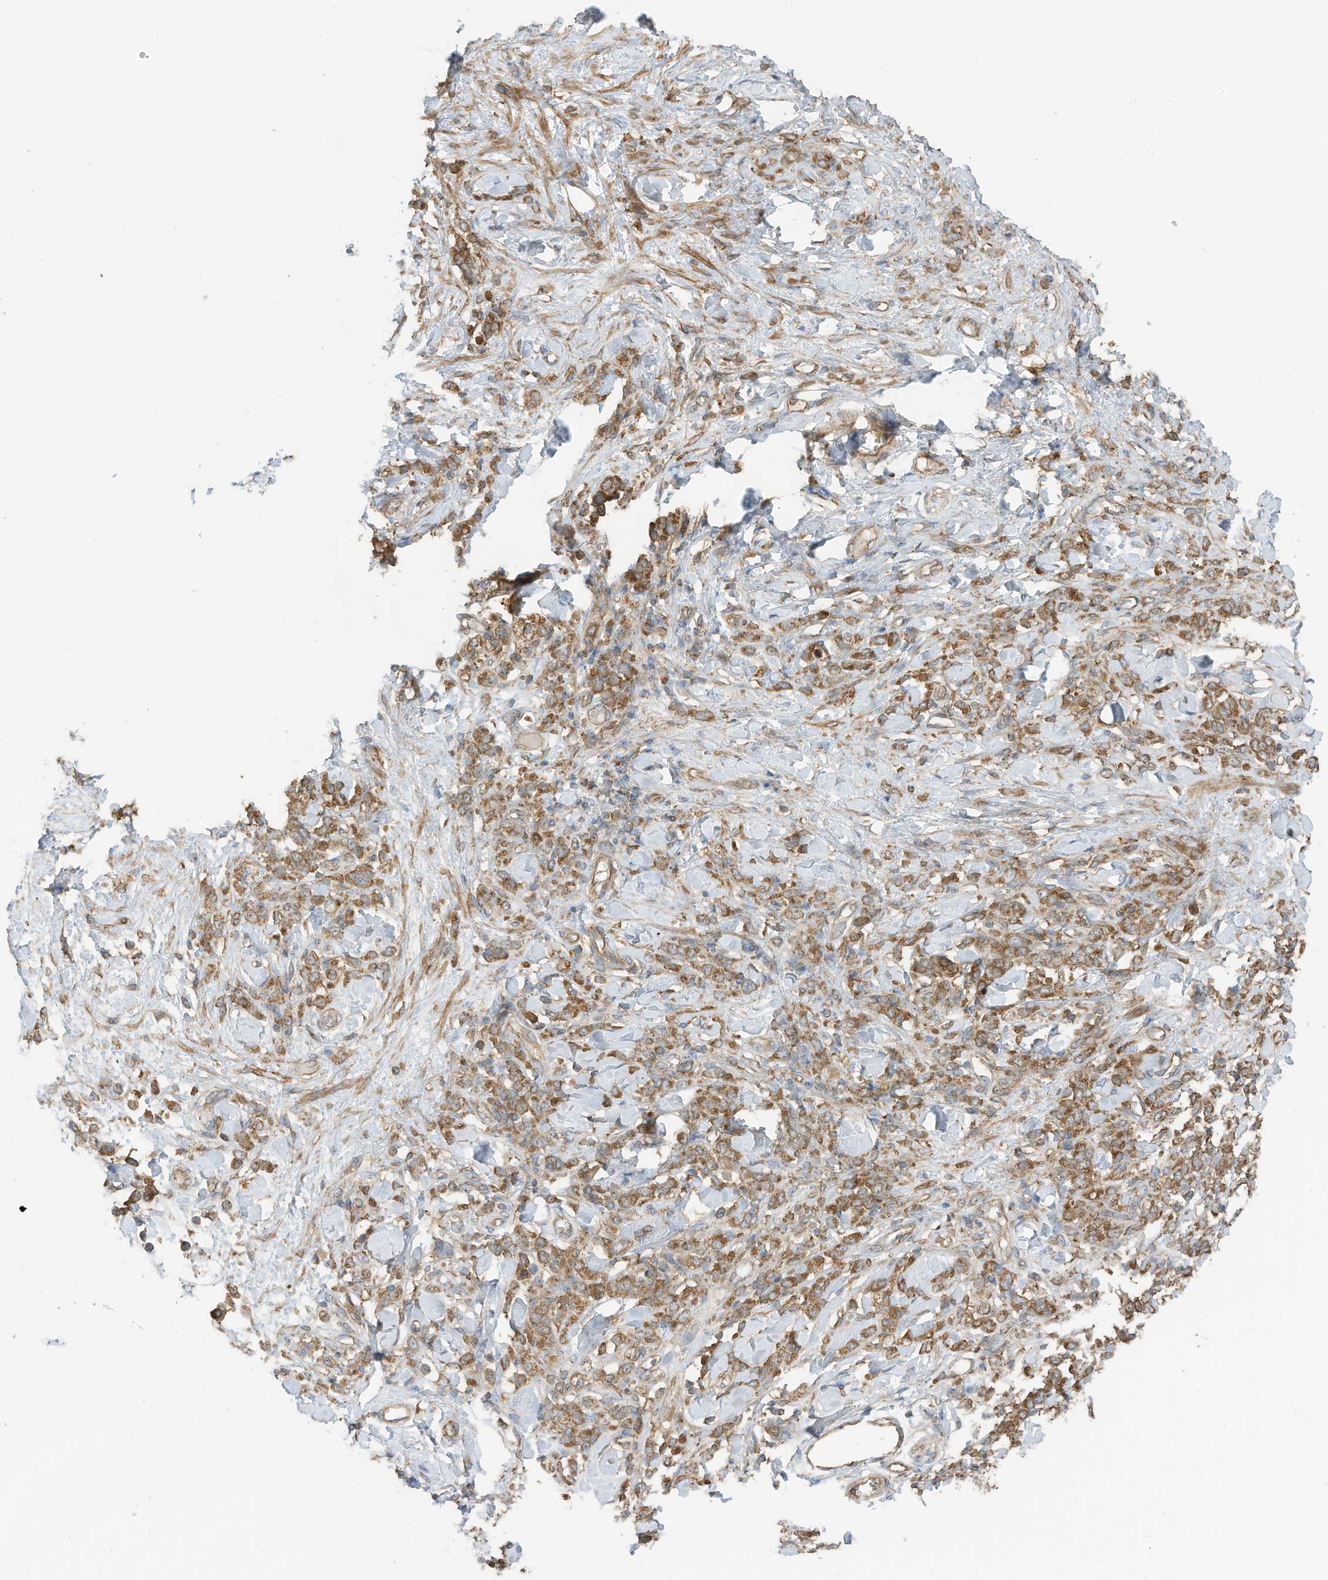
{"staining": {"intensity": "moderate", "quantity": ">75%", "location": "cytoplasmic/membranous"}, "tissue": "stomach cancer", "cell_type": "Tumor cells", "image_type": "cancer", "snomed": [{"axis": "morphology", "description": "Normal tissue, NOS"}, {"axis": "morphology", "description": "Adenocarcinoma, NOS"}, {"axis": "topography", "description": "Stomach"}], "caption": "Stomach adenocarcinoma stained with a brown dye demonstrates moderate cytoplasmic/membranous positive staining in about >75% of tumor cells.", "gene": "CGAS", "patient": {"sex": "male", "age": 82}}